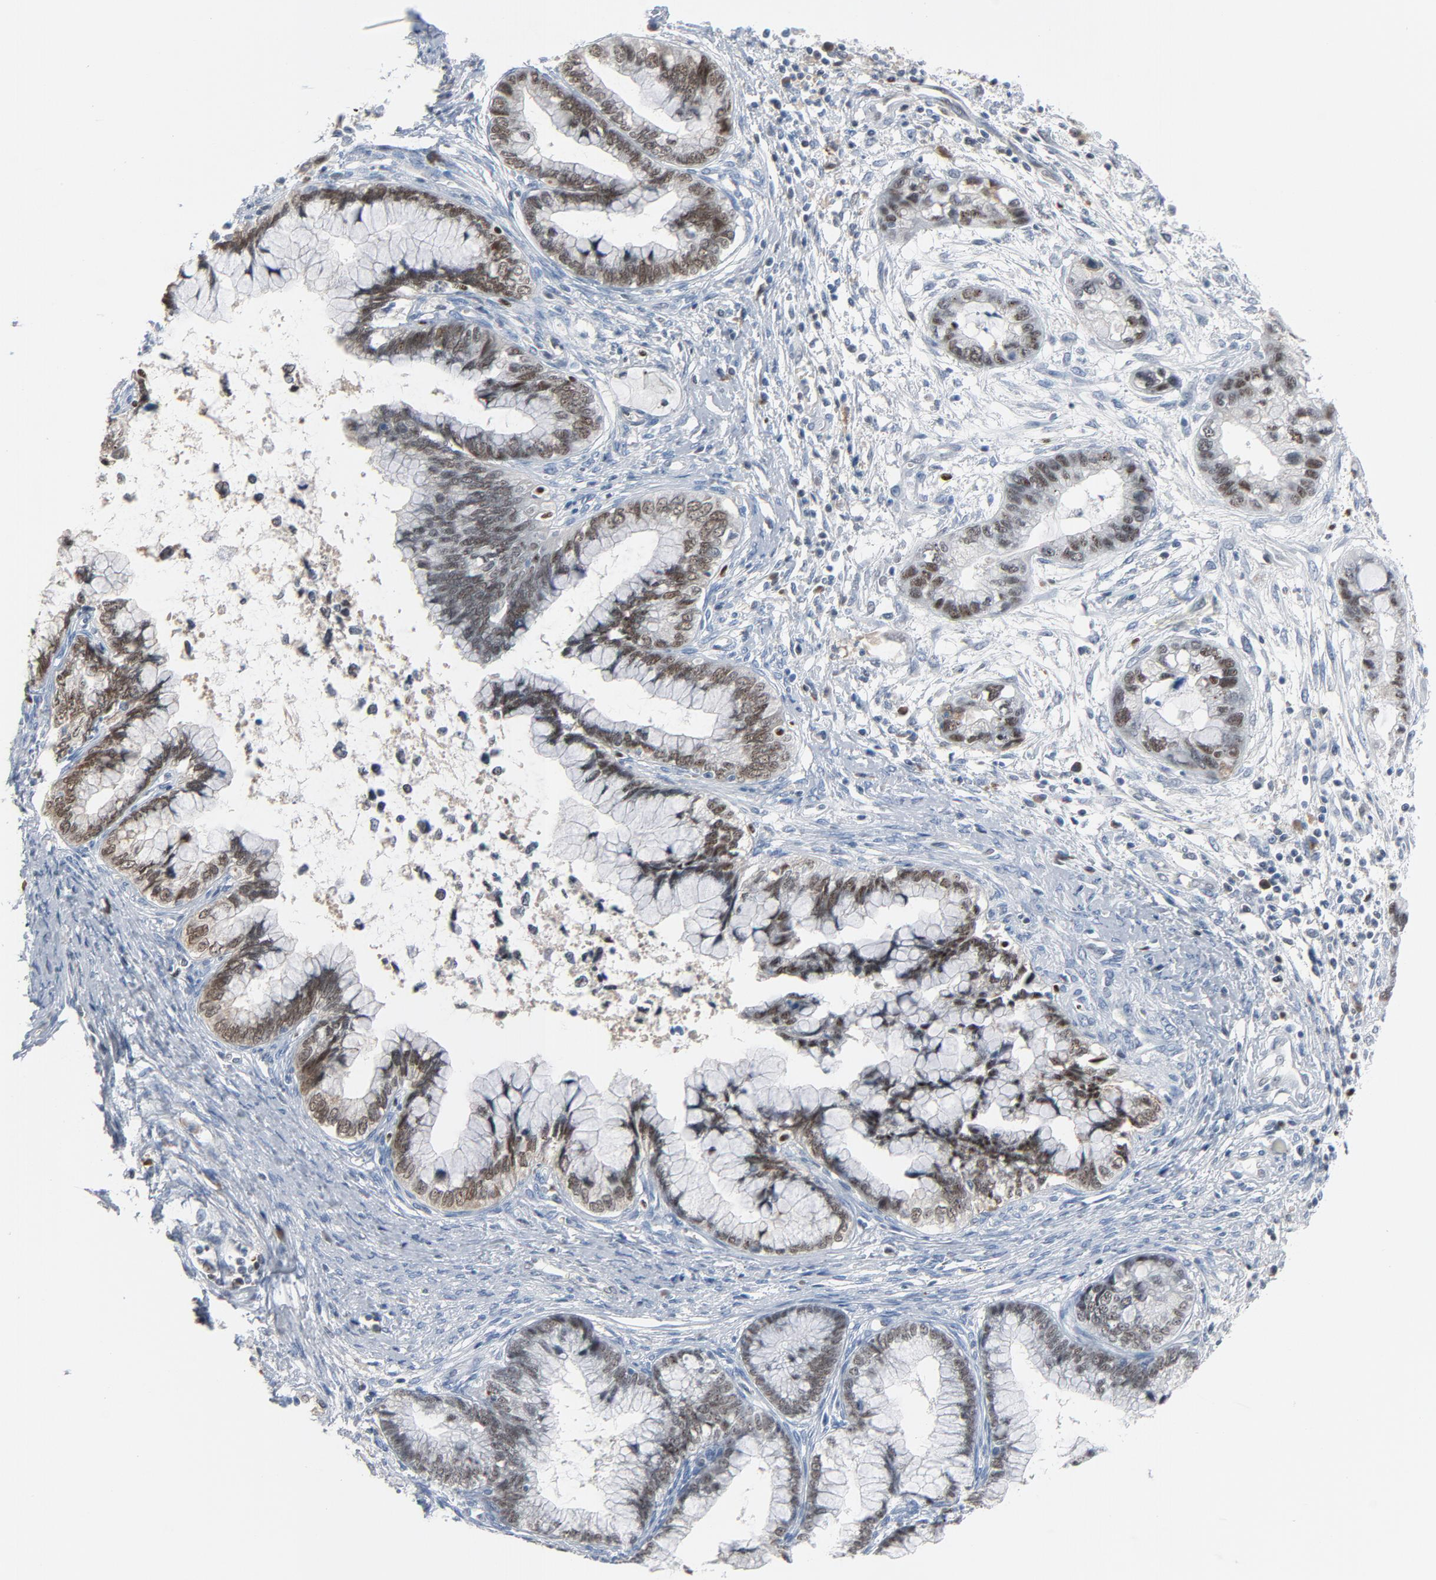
{"staining": {"intensity": "weak", "quantity": ">75%", "location": "nuclear"}, "tissue": "cervical cancer", "cell_type": "Tumor cells", "image_type": "cancer", "snomed": [{"axis": "morphology", "description": "Adenocarcinoma, NOS"}, {"axis": "topography", "description": "Cervix"}], "caption": "Tumor cells display low levels of weak nuclear expression in about >75% of cells in cervical cancer (adenocarcinoma). The staining was performed using DAB to visualize the protein expression in brown, while the nuclei were stained in blue with hematoxylin (Magnification: 20x).", "gene": "FOXP1", "patient": {"sex": "female", "age": 44}}